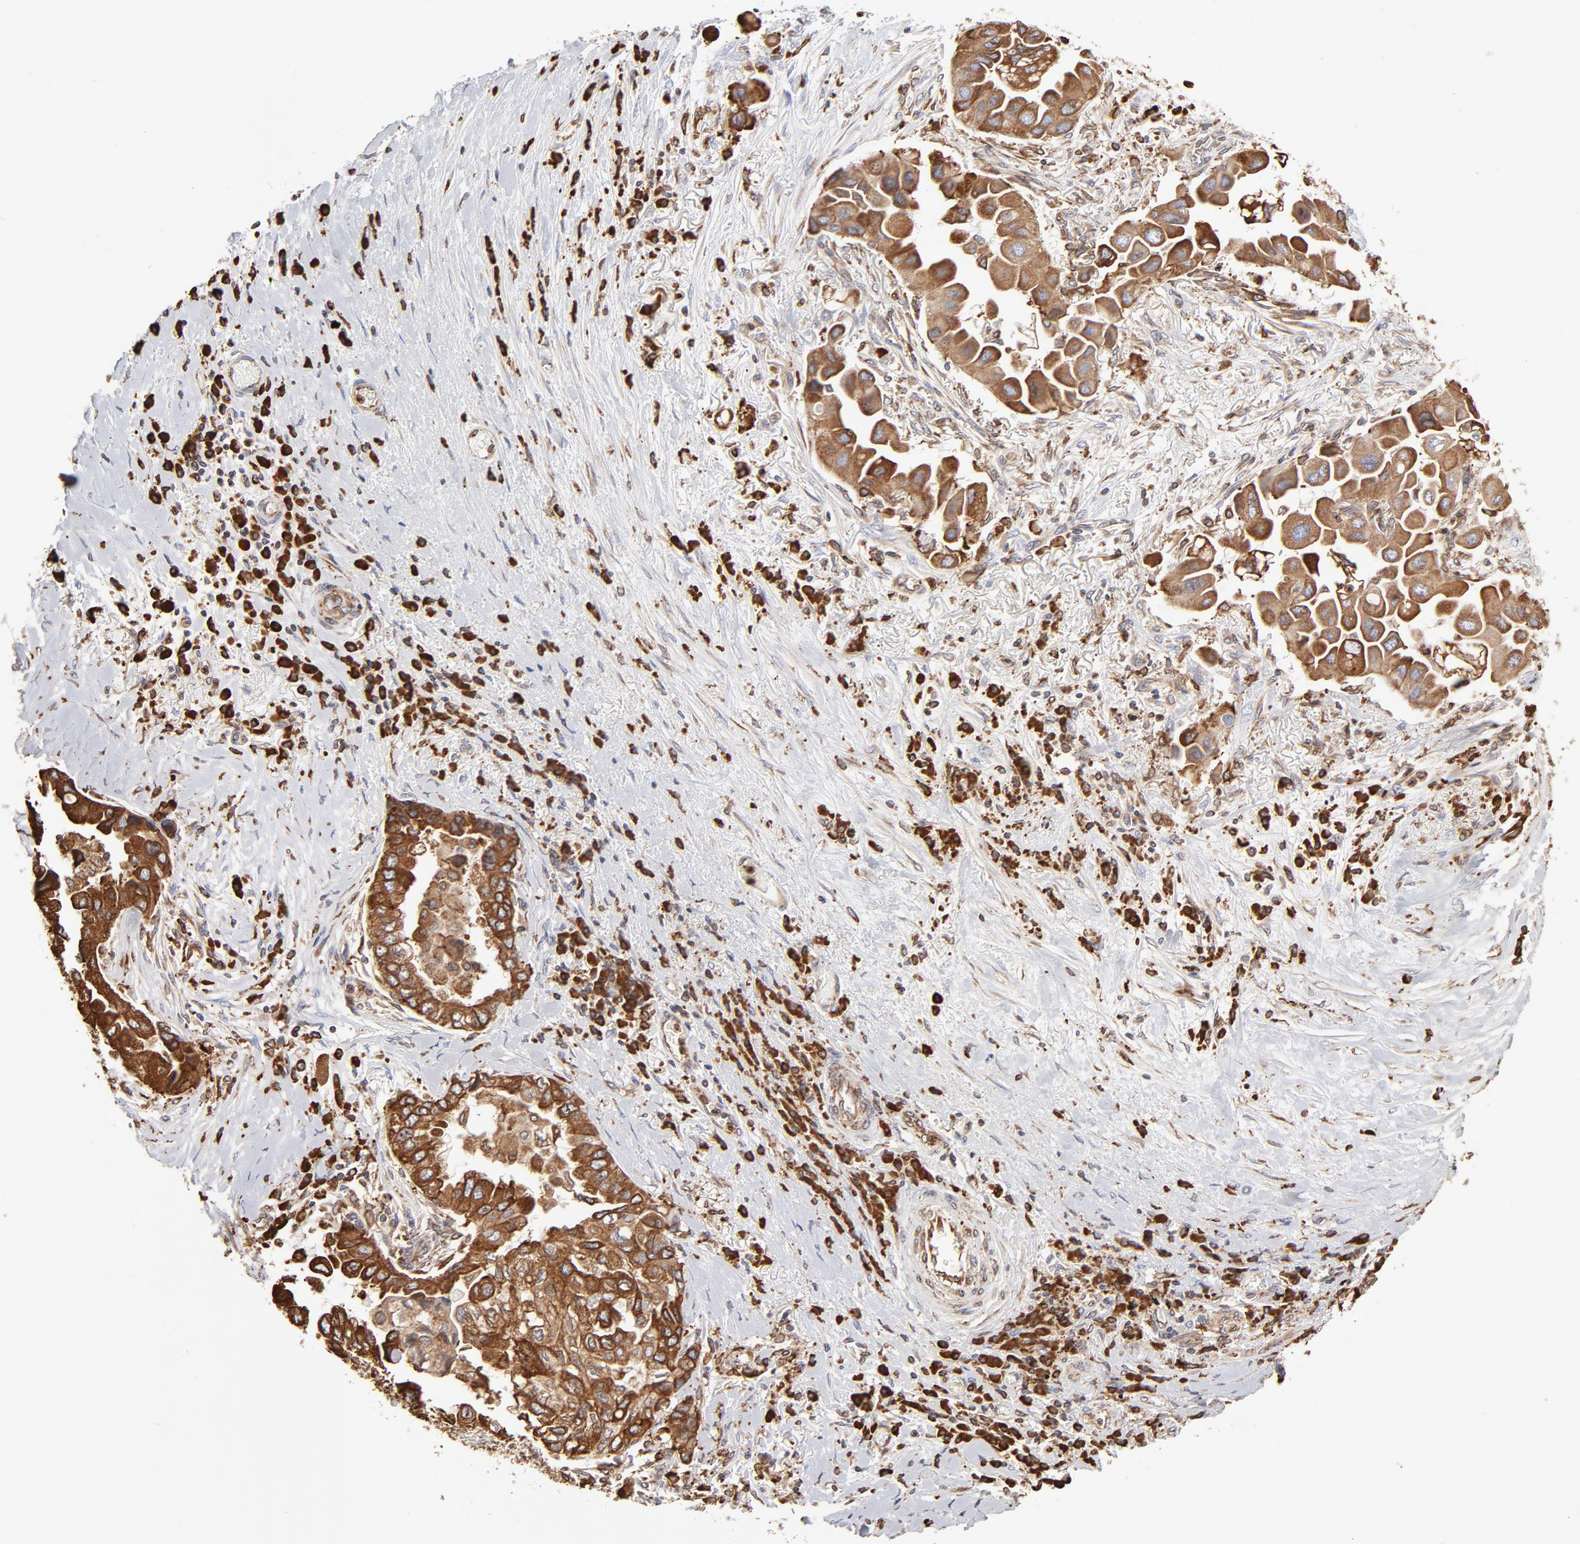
{"staining": {"intensity": "strong", "quantity": ">75%", "location": "cytoplasmic/membranous"}, "tissue": "lung cancer", "cell_type": "Tumor cells", "image_type": "cancer", "snomed": [{"axis": "morphology", "description": "Adenocarcinoma, NOS"}, {"axis": "topography", "description": "Lung"}], "caption": "Protein expression analysis of human lung cancer (adenocarcinoma) reveals strong cytoplasmic/membranous positivity in about >75% of tumor cells.", "gene": "CANX", "patient": {"sex": "female", "age": 76}}